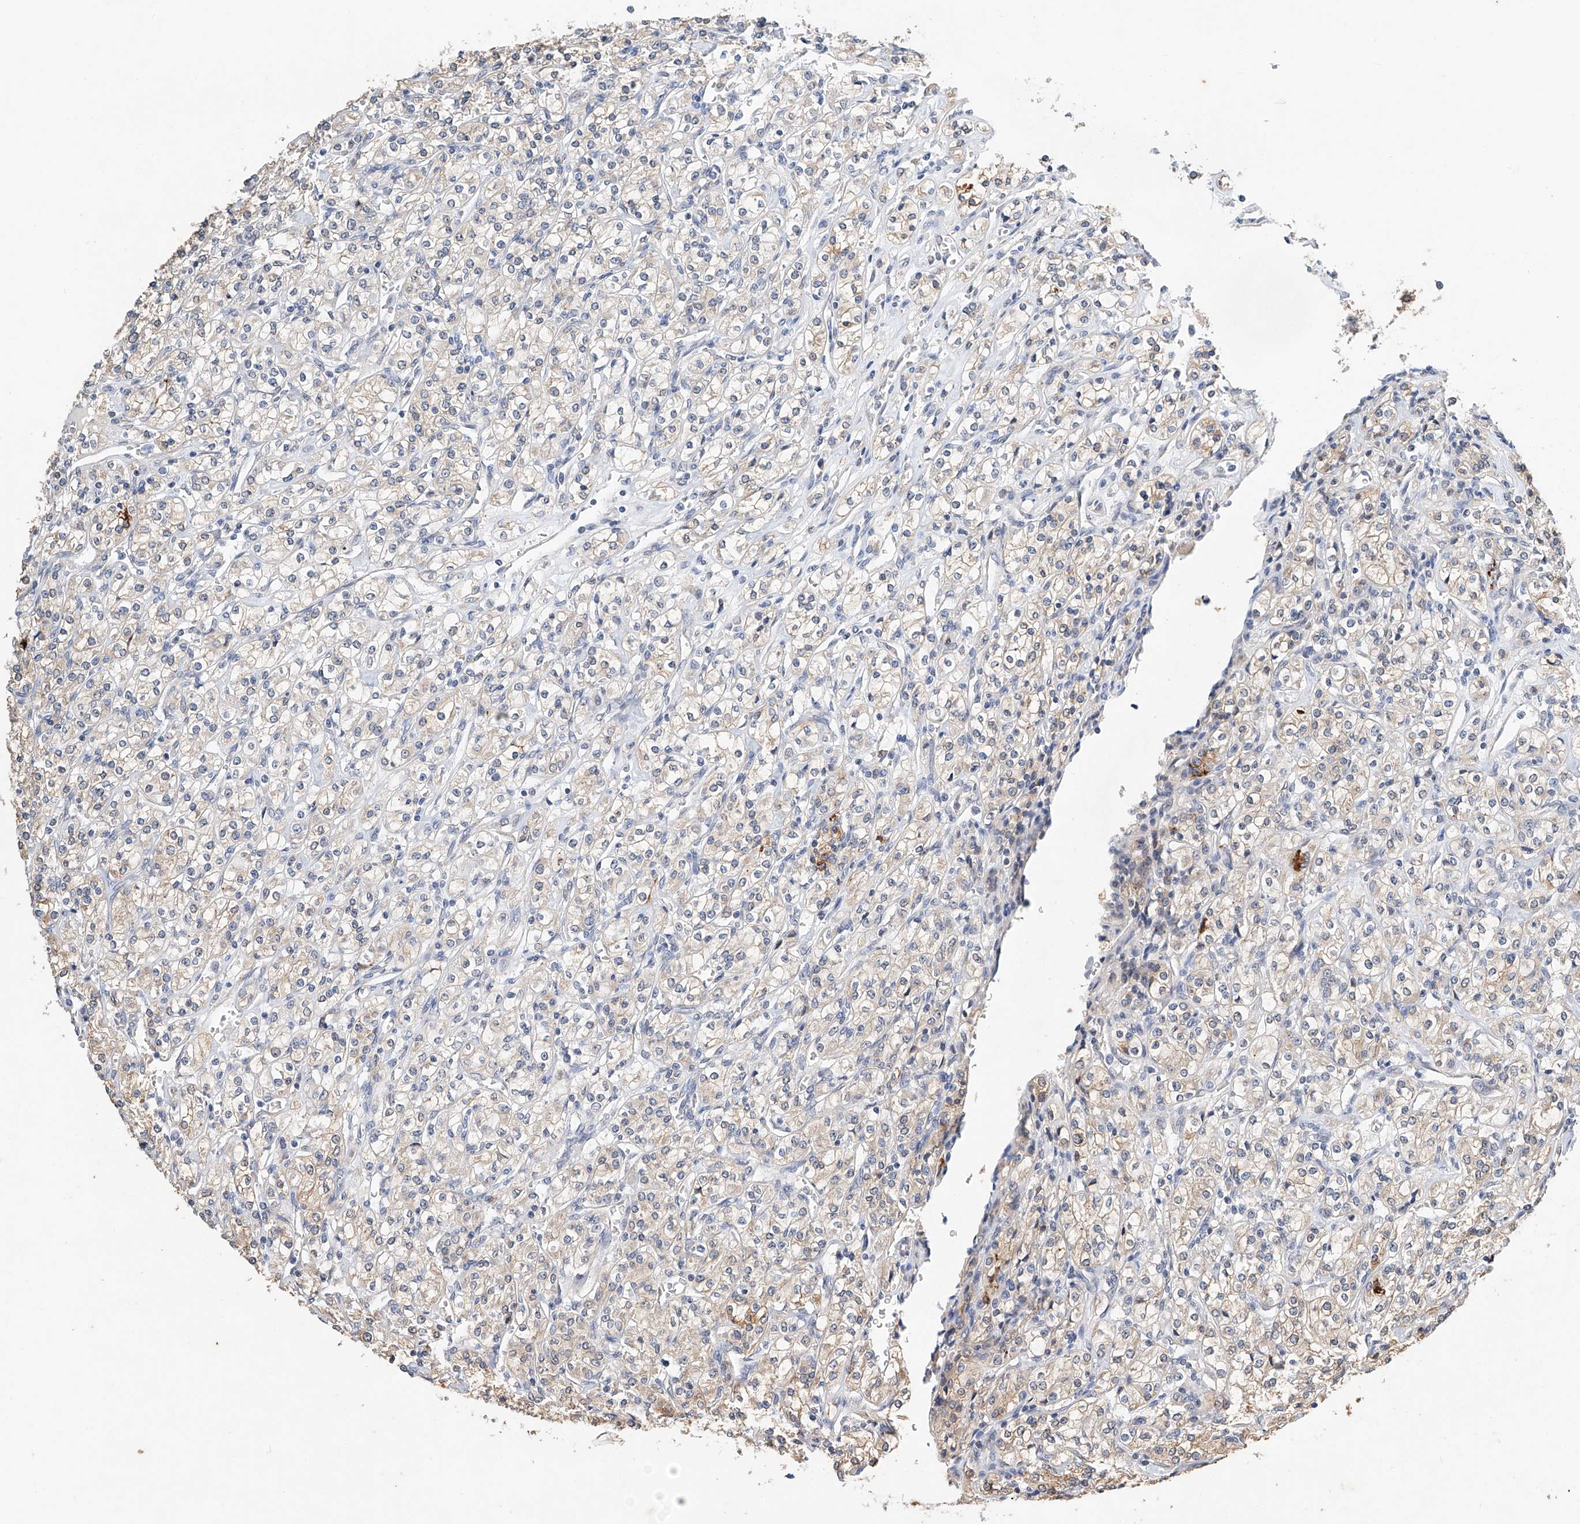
{"staining": {"intensity": "weak", "quantity": "<25%", "location": "cytoplasmic/membranous"}, "tissue": "renal cancer", "cell_type": "Tumor cells", "image_type": "cancer", "snomed": [{"axis": "morphology", "description": "Adenocarcinoma, NOS"}, {"axis": "topography", "description": "Kidney"}], "caption": "Protein analysis of adenocarcinoma (renal) exhibits no significant expression in tumor cells. (DAB immunohistochemistry with hematoxylin counter stain).", "gene": "CTDP1", "patient": {"sex": "male", "age": 77}}